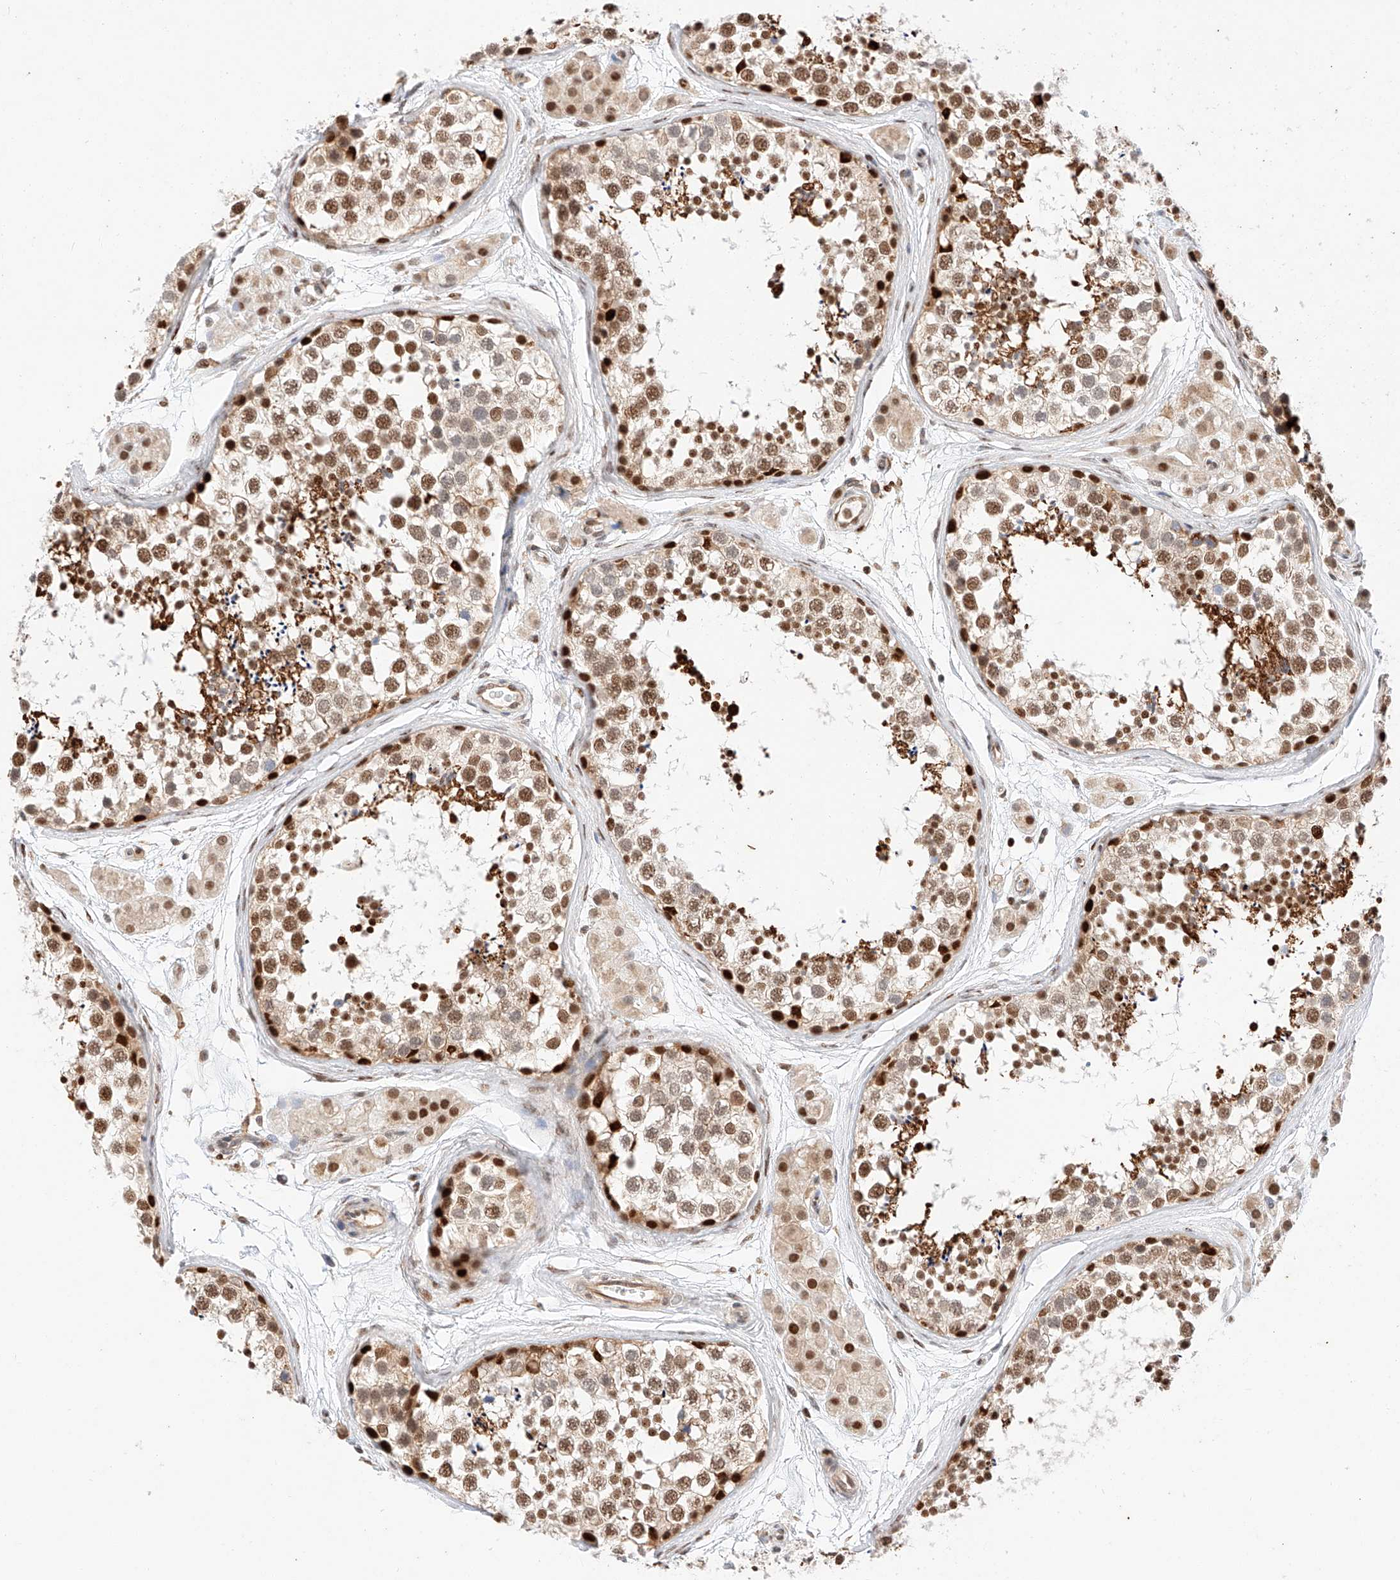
{"staining": {"intensity": "strong", "quantity": "25%-75%", "location": "cytoplasmic/membranous,nuclear"}, "tissue": "testis", "cell_type": "Cells in seminiferous ducts", "image_type": "normal", "snomed": [{"axis": "morphology", "description": "Normal tissue, NOS"}, {"axis": "topography", "description": "Testis"}], "caption": "Brown immunohistochemical staining in benign testis reveals strong cytoplasmic/membranous,nuclear positivity in approximately 25%-75% of cells in seminiferous ducts. The staining was performed using DAB, with brown indicating positive protein expression. Nuclei are stained blue with hematoxylin.", "gene": "HDAC9", "patient": {"sex": "male", "age": 56}}